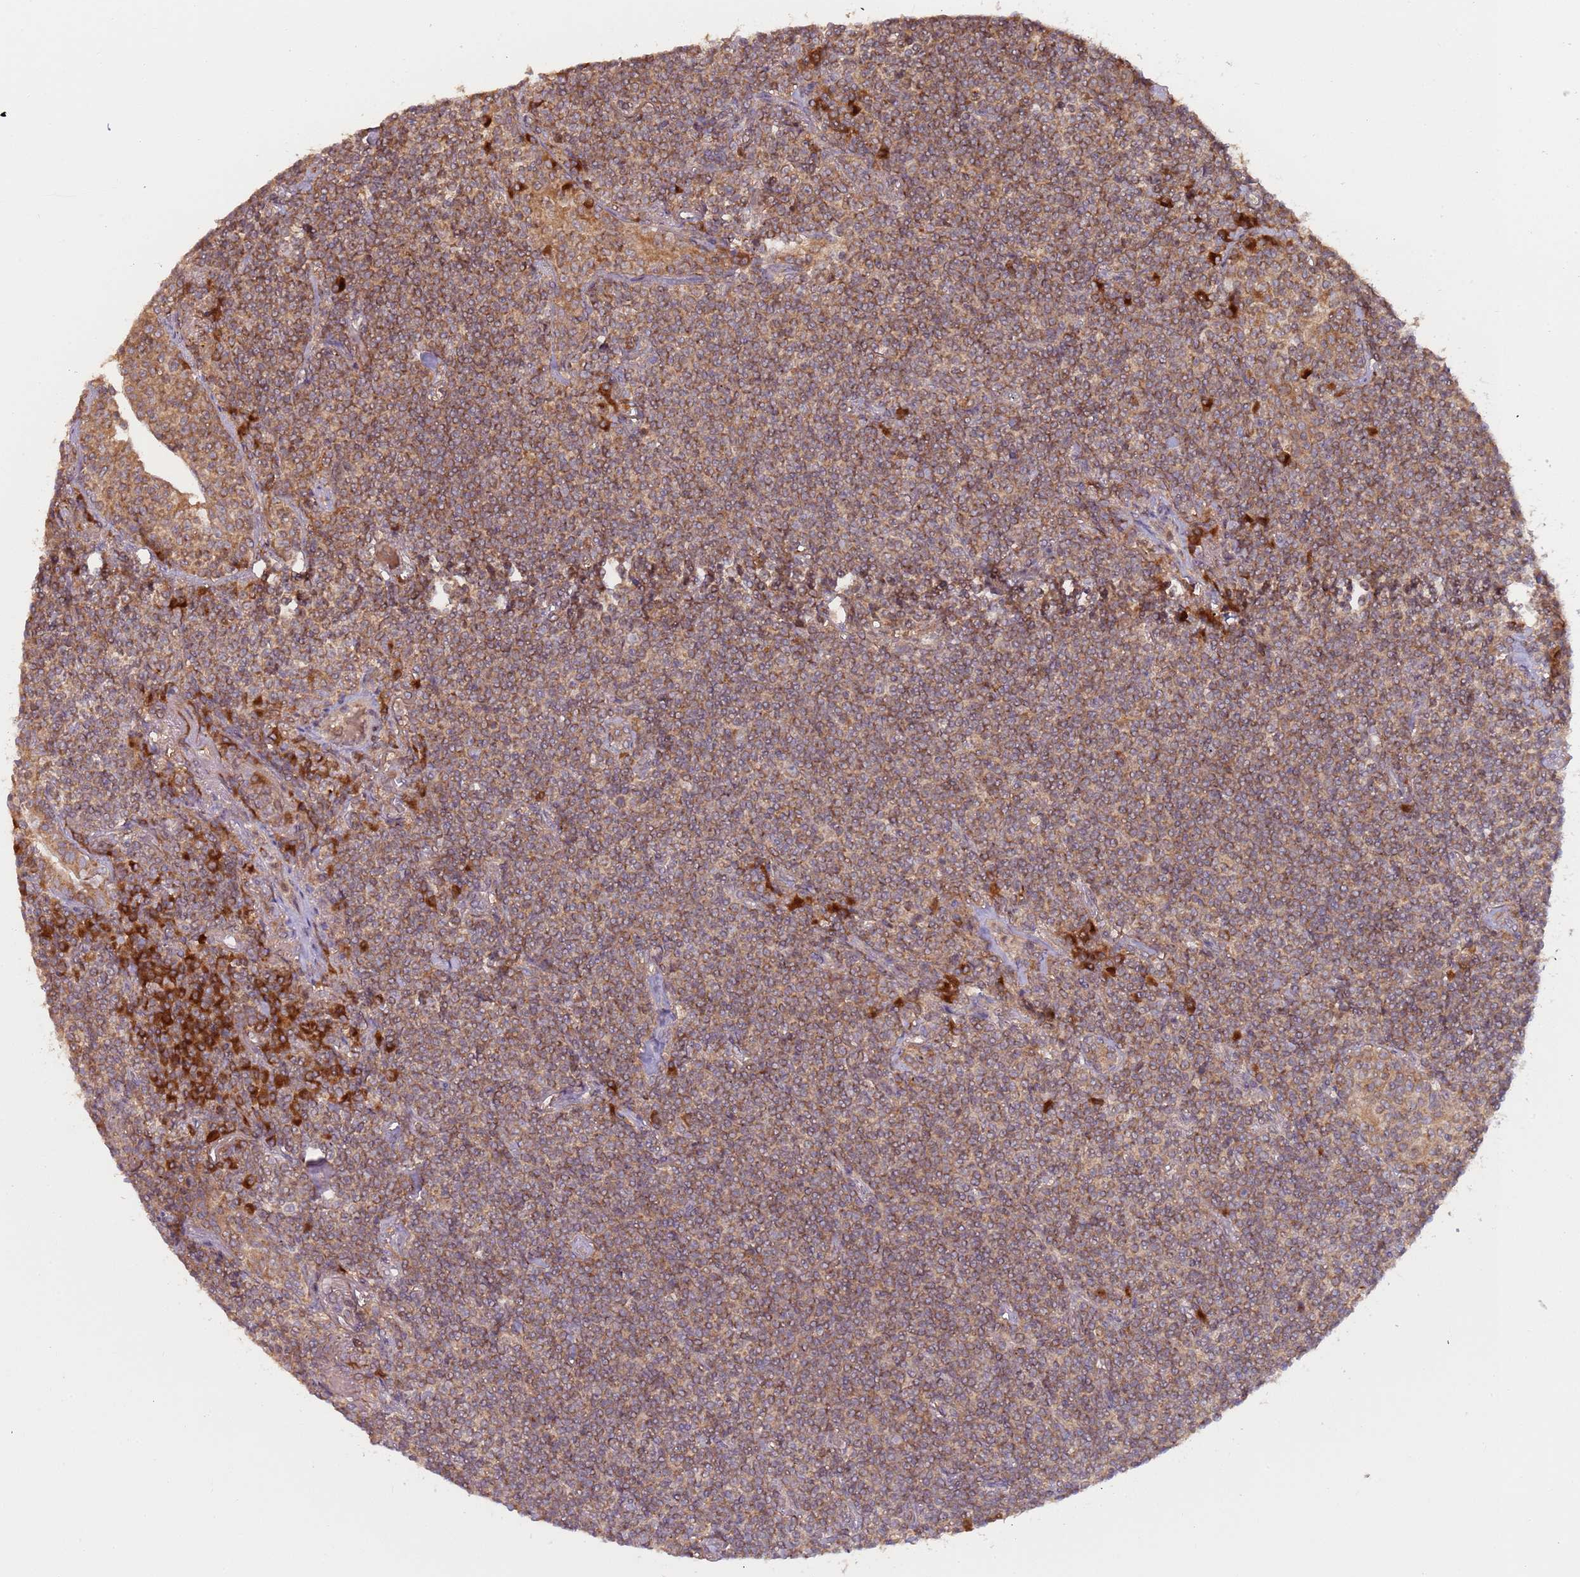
{"staining": {"intensity": "moderate", "quantity": ">75%", "location": "cytoplasmic/membranous"}, "tissue": "lymphoma", "cell_type": "Tumor cells", "image_type": "cancer", "snomed": [{"axis": "morphology", "description": "Malignant lymphoma, non-Hodgkin's type, Low grade"}, {"axis": "topography", "description": "Lung"}], "caption": "Human lymphoma stained for a protein (brown) demonstrates moderate cytoplasmic/membranous positive expression in approximately >75% of tumor cells.", "gene": "OR5A2", "patient": {"sex": "female", "age": 71}}